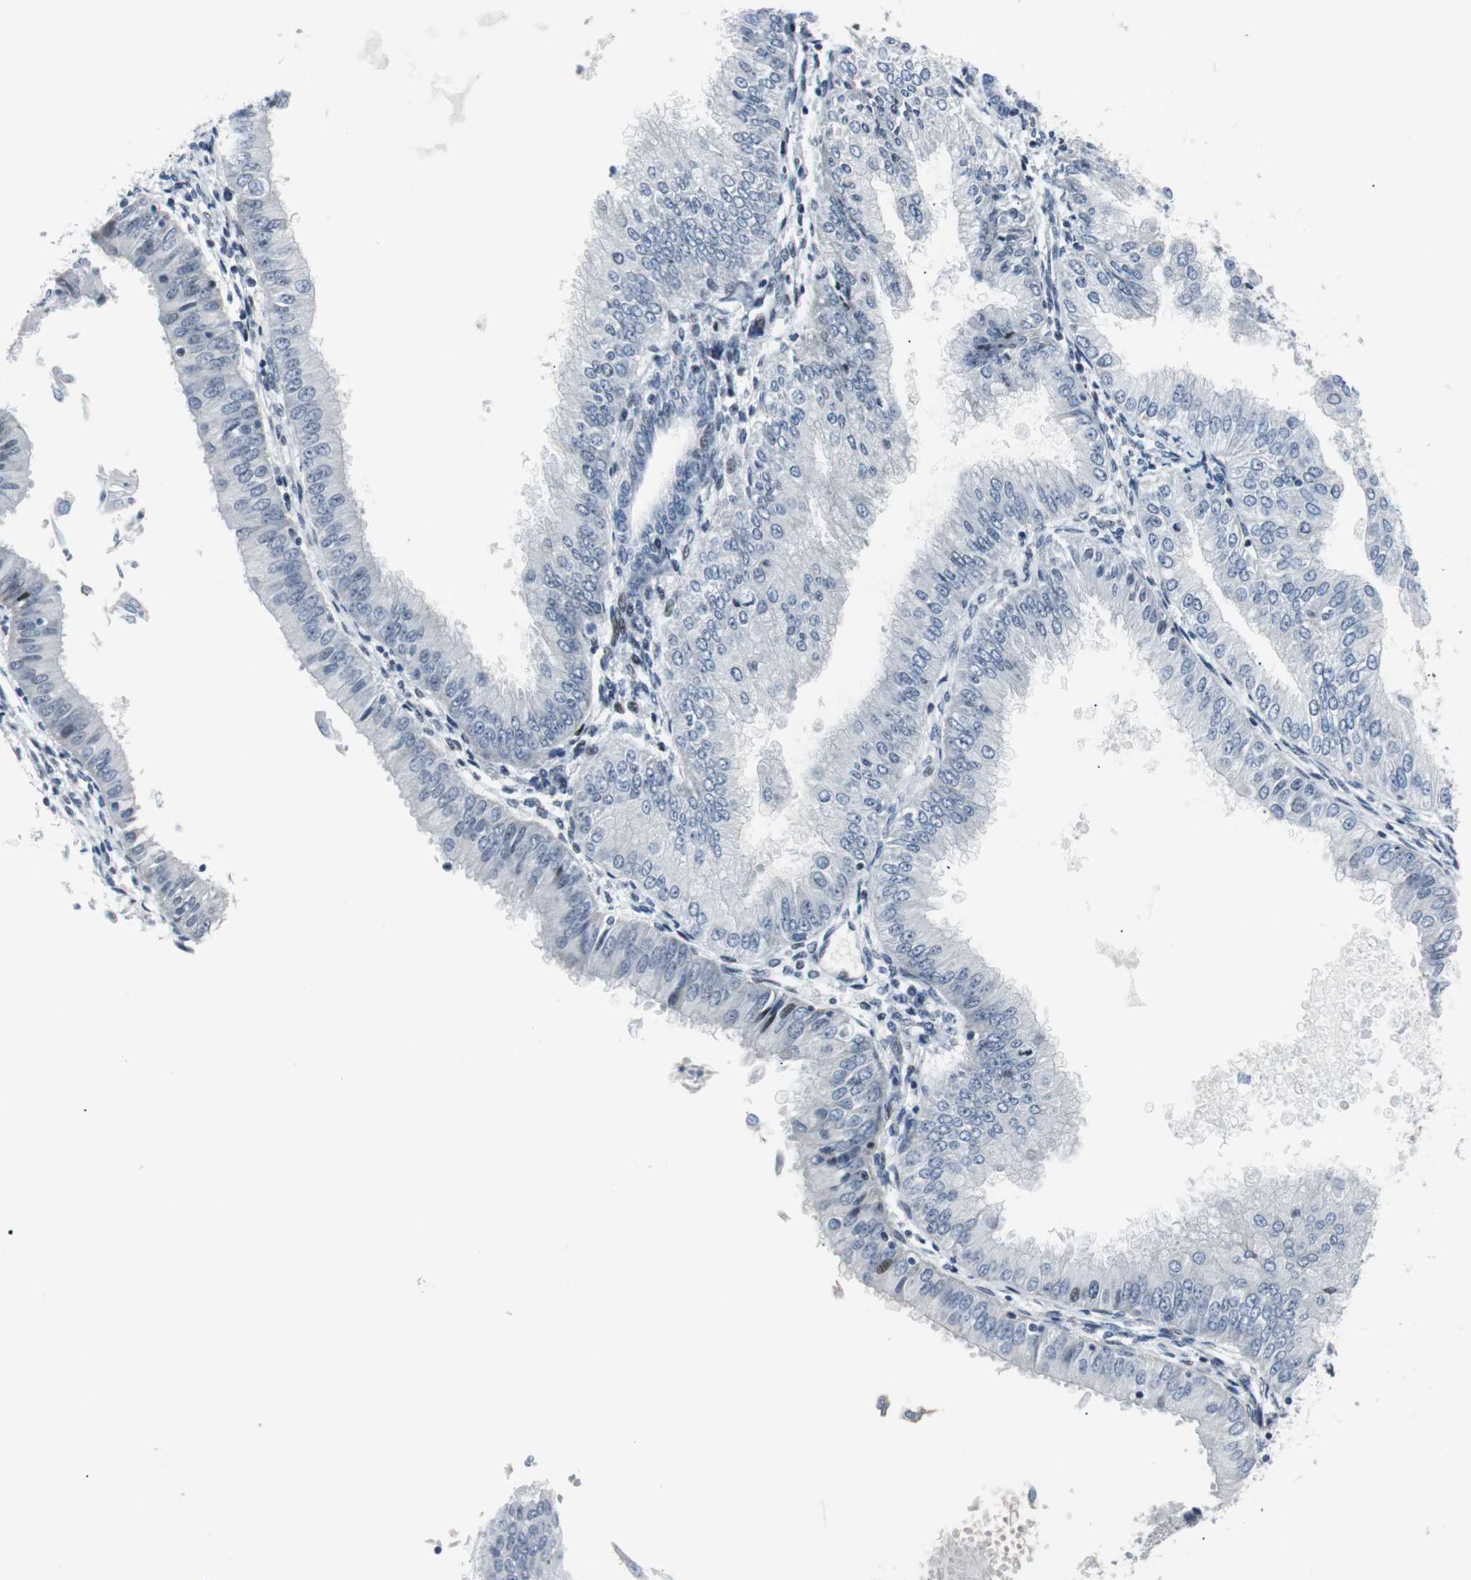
{"staining": {"intensity": "negative", "quantity": "none", "location": "none"}, "tissue": "endometrial cancer", "cell_type": "Tumor cells", "image_type": "cancer", "snomed": [{"axis": "morphology", "description": "Adenocarcinoma, NOS"}, {"axis": "topography", "description": "Endometrium"}], "caption": "Human endometrial cancer (adenocarcinoma) stained for a protein using IHC exhibits no expression in tumor cells.", "gene": "MTA1", "patient": {"sex": "female", "age": 53}}